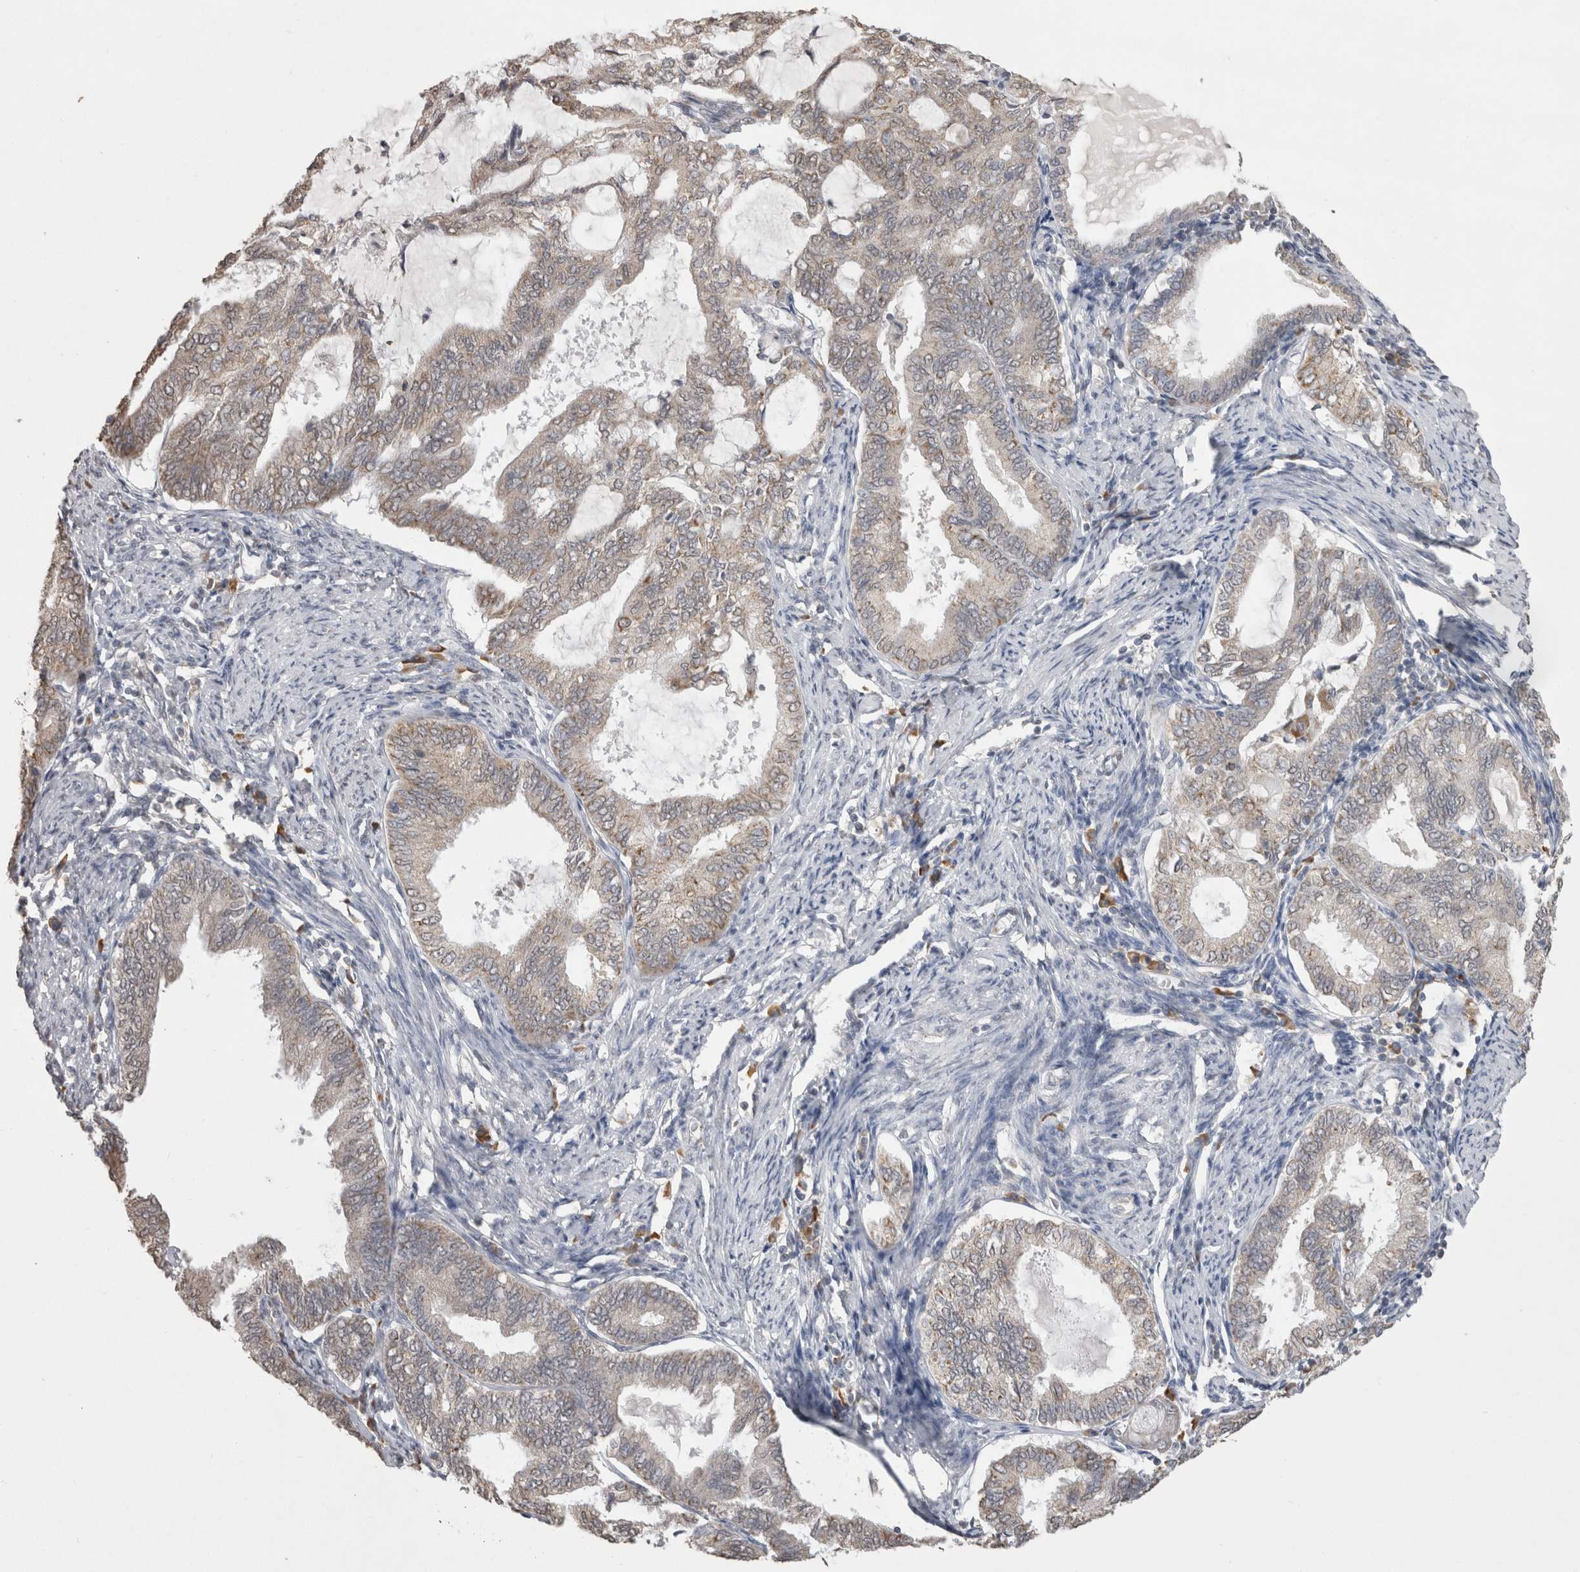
{"staining": {"intensity": "negative", "quantity": "none", "location": "none"}, "tissue": "endometrial cancer", "cell_type": "Tumor cells", "image_type": "cancer", "snomed": [{"axis": "morphology", "description": "Adenocarcinoma, NOS"}, {"axis": "topography", "description": "Endometrium"}], "caption": "The image demonstrates no significant expression in tumor cells of adenocarcinoma (endometrial).", "gene": "NOMO1", "patient": {"sex": "female", "age": 86}}